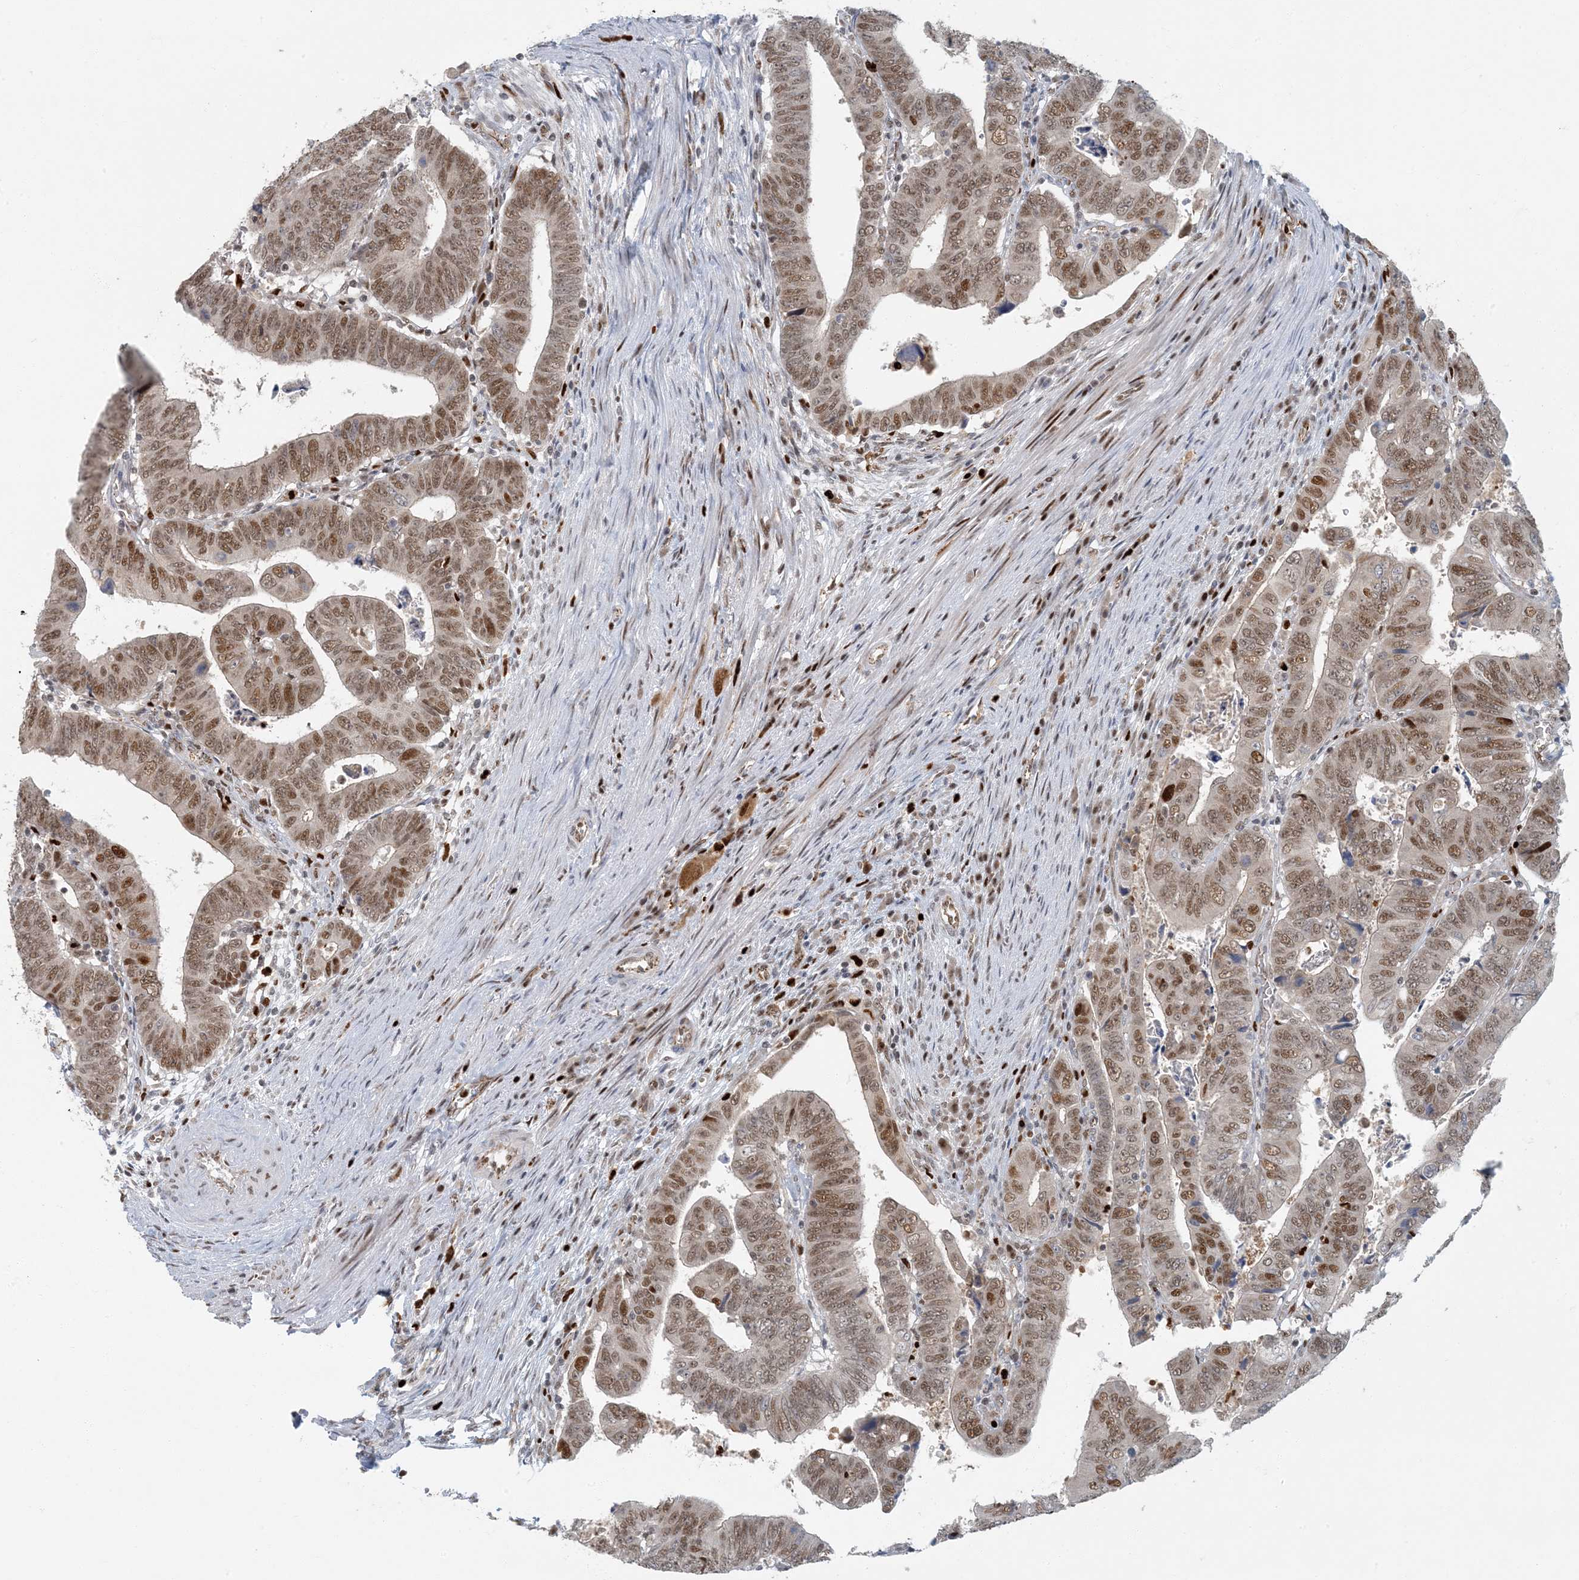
{"staining": {"intensity": "moderate", "quantity": ">75%", "location": "nuclear"}, "tissue": "colorectal cancer", "cell_type": "Tumor cells", "image_type": "cancer", "snomed": [{"axis": "morphology", "description": "Normal tissue, NOS"}, {"axis": "morphology", "description": "Adenocarcinoma, NOS"}, {"axis": "topography", "description": "Rectum"}], "caption": "About >75% of tumor cells in colorectal cancer (adenocarcinoma) exhibit moderate nuclear protein expression as visualized by brown immunohistochemical staining.", "gene": "AK9", "patient": {"sex": "female", "age": 65}}